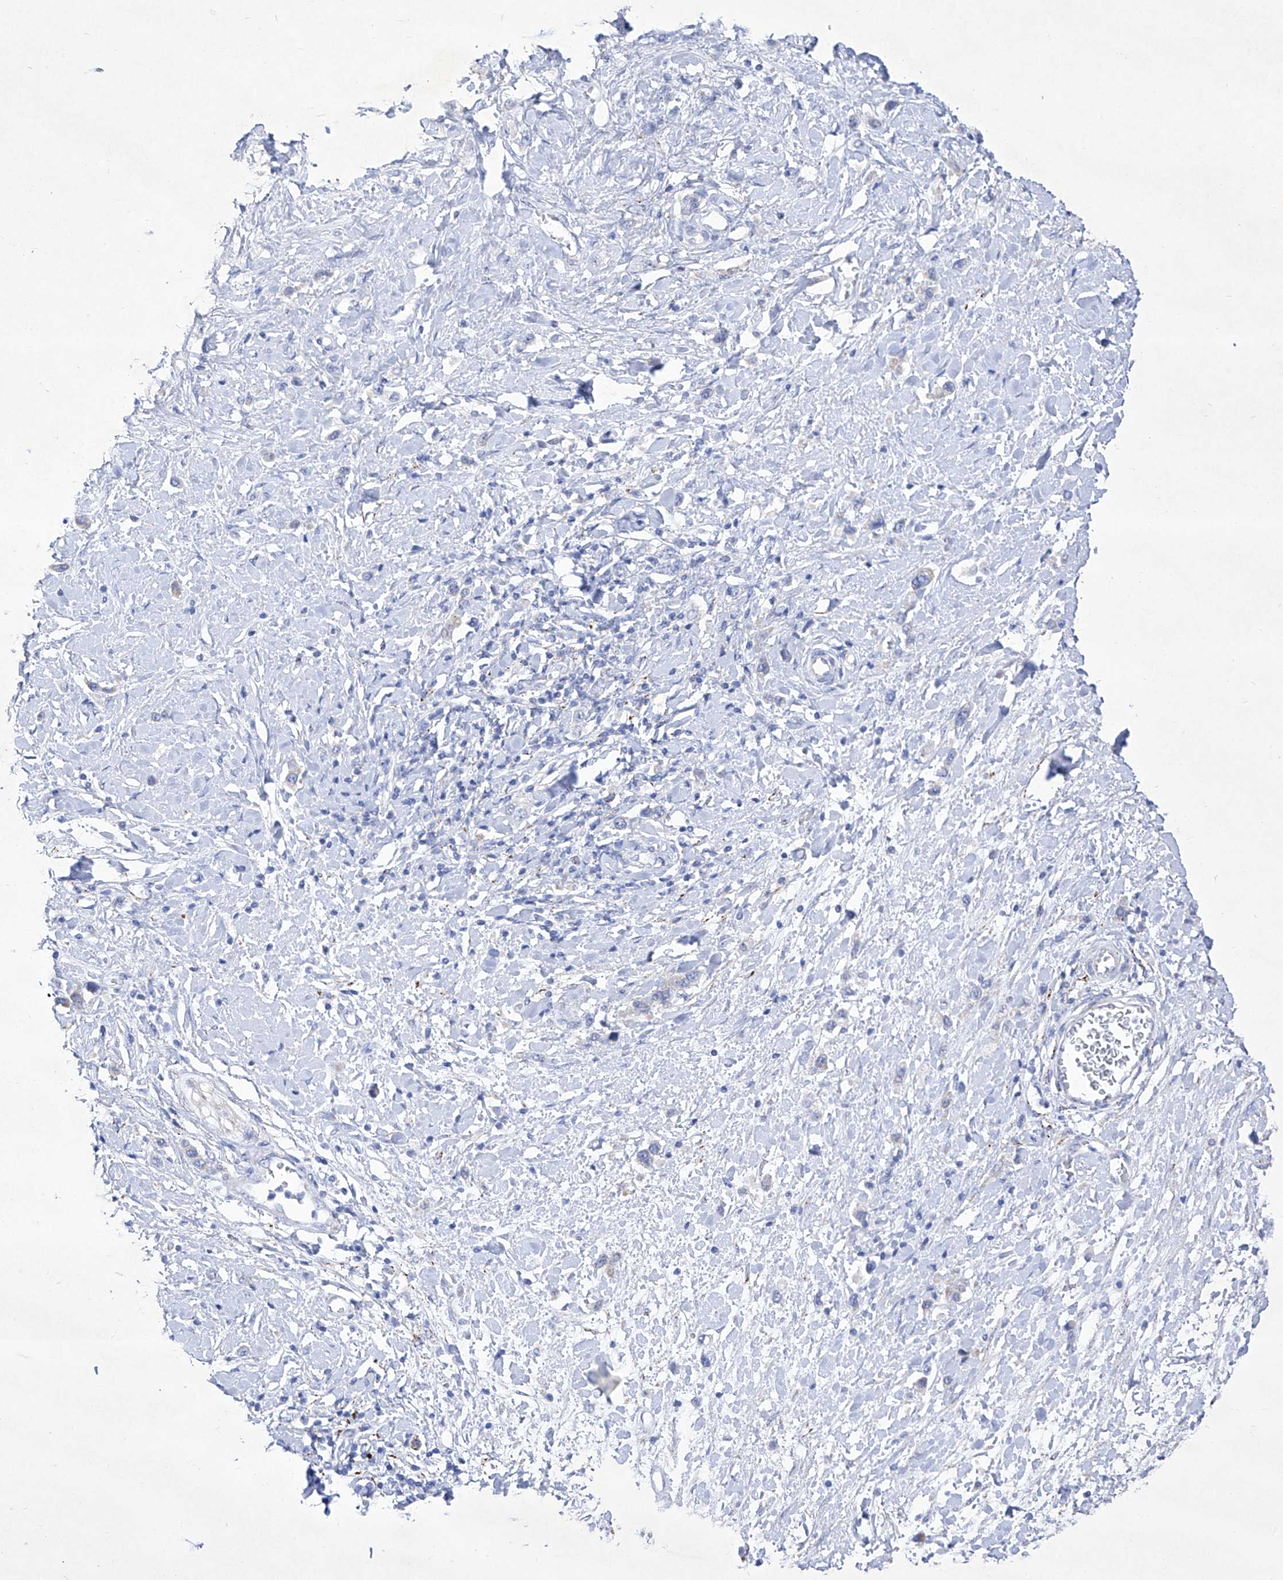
{"staining": {"intensity": "negative", "quantity": "none", "location": "none"}, "tissue": "stomach cancer", "cell_type": "Tumor cells", "image_type": "cancer", "snomed": [{"axis": "morphology", "description": "Adenocarcinoma, NOS"}, {"axis": "topography", "description": "Stomach"}], "caption": "Tumor cells are negative for protein expression in human adenocarcinoma (stomach).", "gene": "C1orf87", "patient": {"sex": "female", "age": 65}}